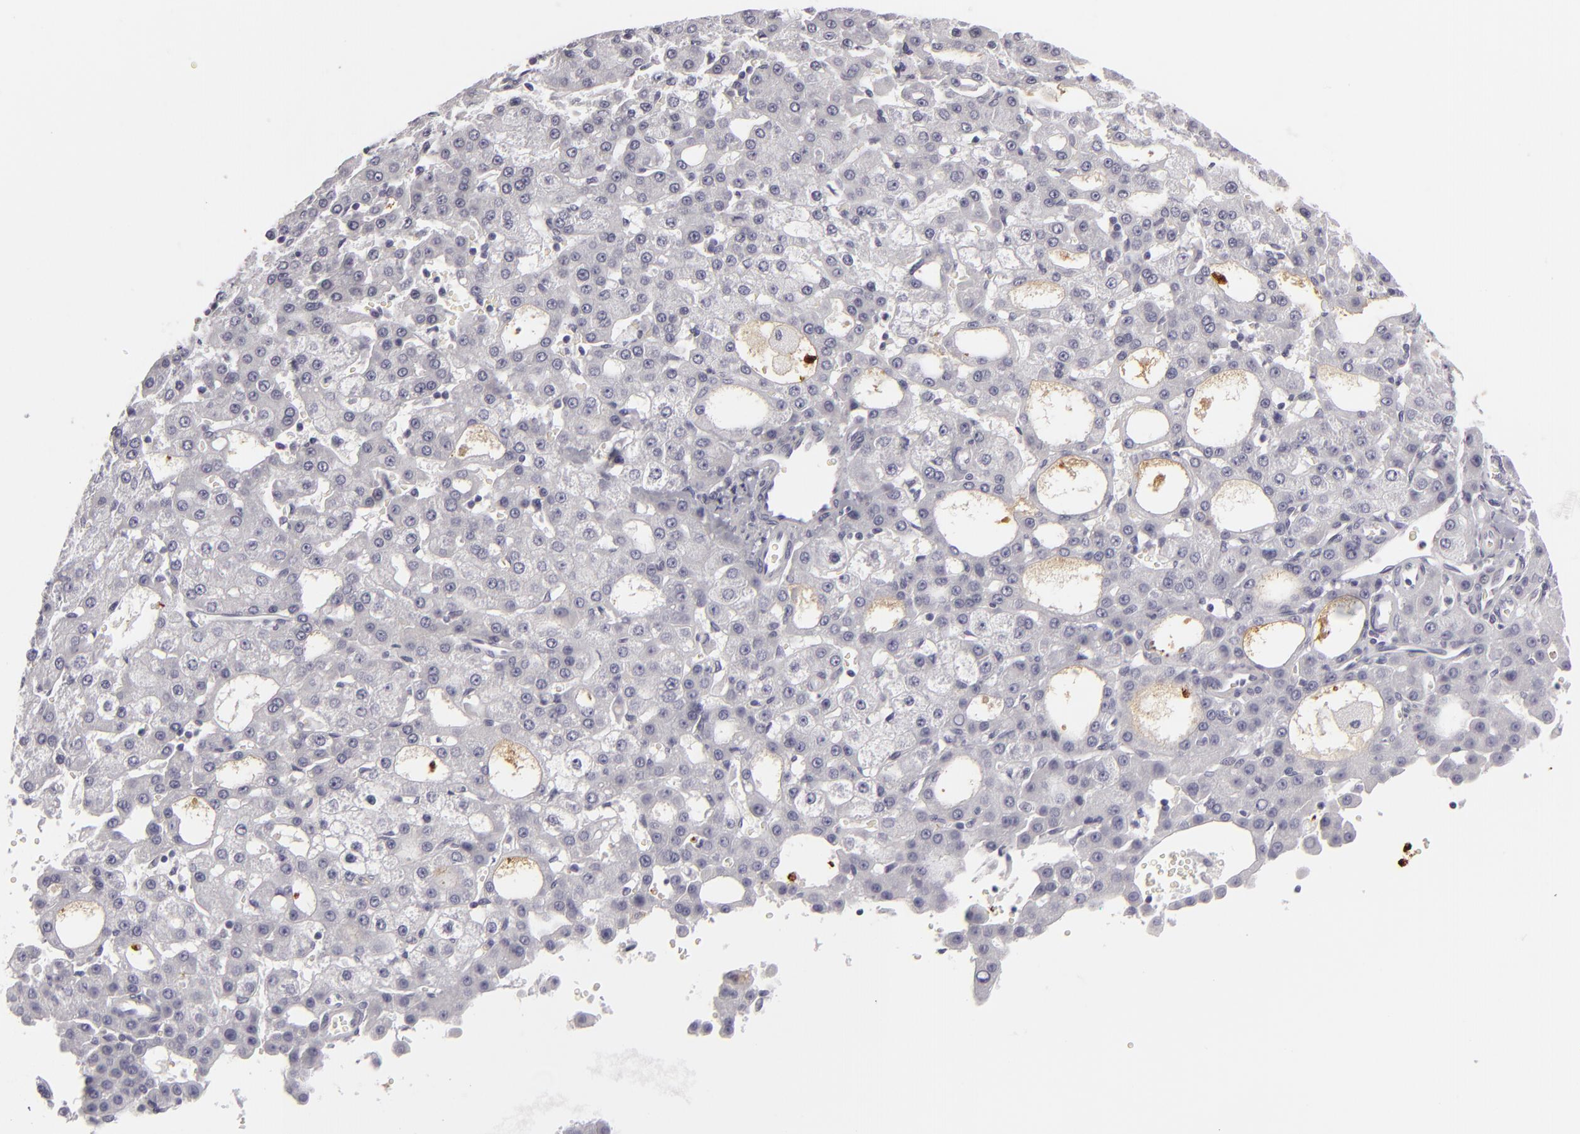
{"staining": {"intensity": "negative", "quantity": "none", "location": "none"}, "tissue": "liver cancer", "cell_type": "Tumor cells", "image_type": "cancer", "snomed": [{"axis": "morphology", "description": "Carcinoma, Hepatocellular, NOS"}, {"axis": "topography", "description": "Liver"}], "caption": "The photomicrograph exhibits no staining of tumor cells in liver hepatocellular carcinoma.", "gene": "C9", "patient": {"sex": "male", "age": 47}}